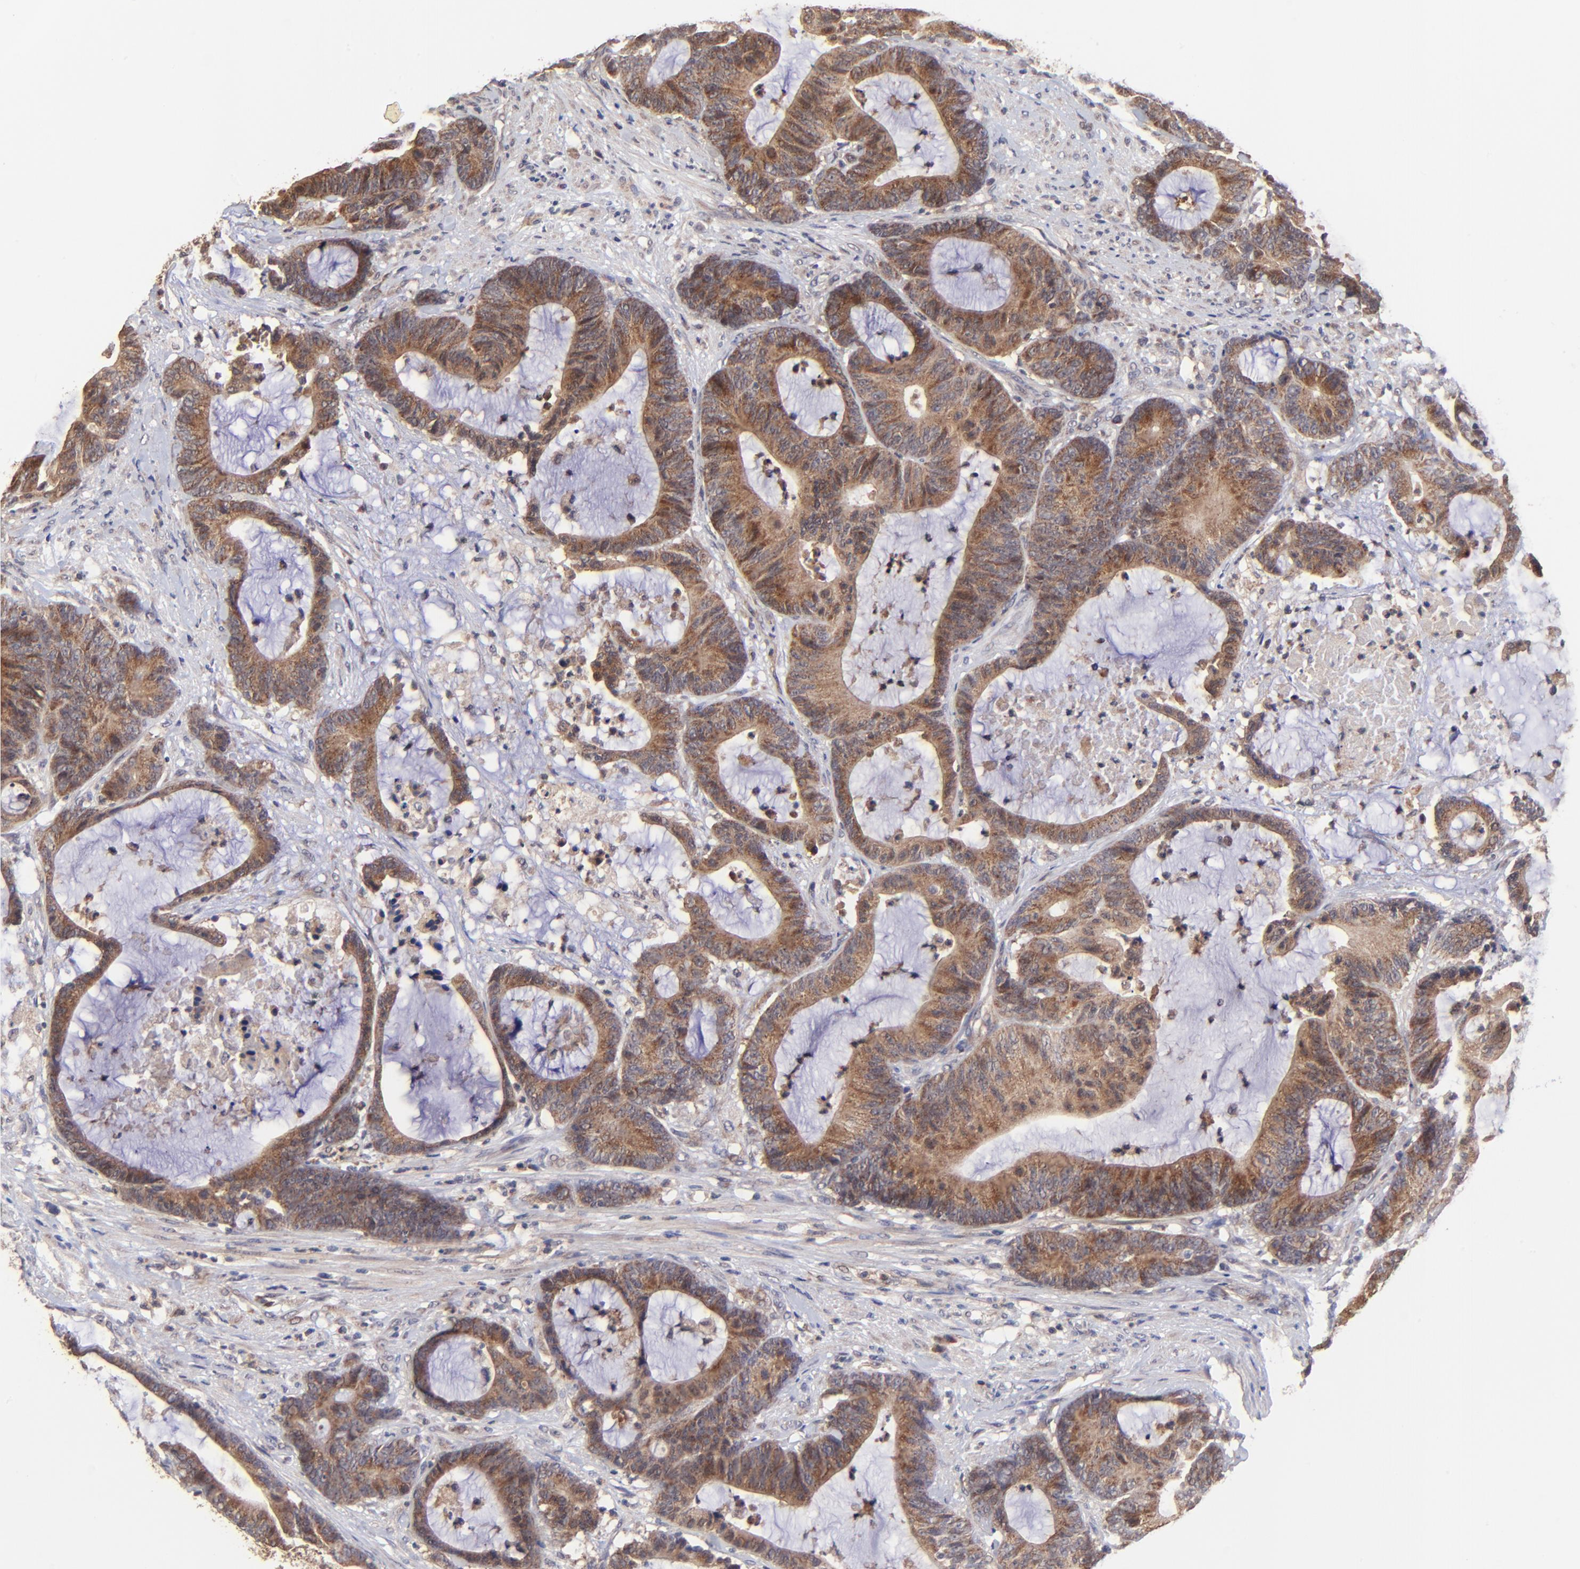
{"staining": {"intensity": "moderate", "quantity": ">75%", "location": "cytoplasmic/membranous"}, "tissue": "colorectal cancer", "cell_type": "Tumor cells", "image_type": "cancer", "snomed": [{"axis": "morphology", "description": "Adenocarcinoma, NOS"}, {"axis": "topography", "description": "Colon"}], "caption": "Protein staining of colorectal cancer tissue displays moderate cytoplasmic/membranous staining in about >75% of tumor cells.", "gene": "BAIAP2L2", "patient": {"sex": "female", "age": 84}}